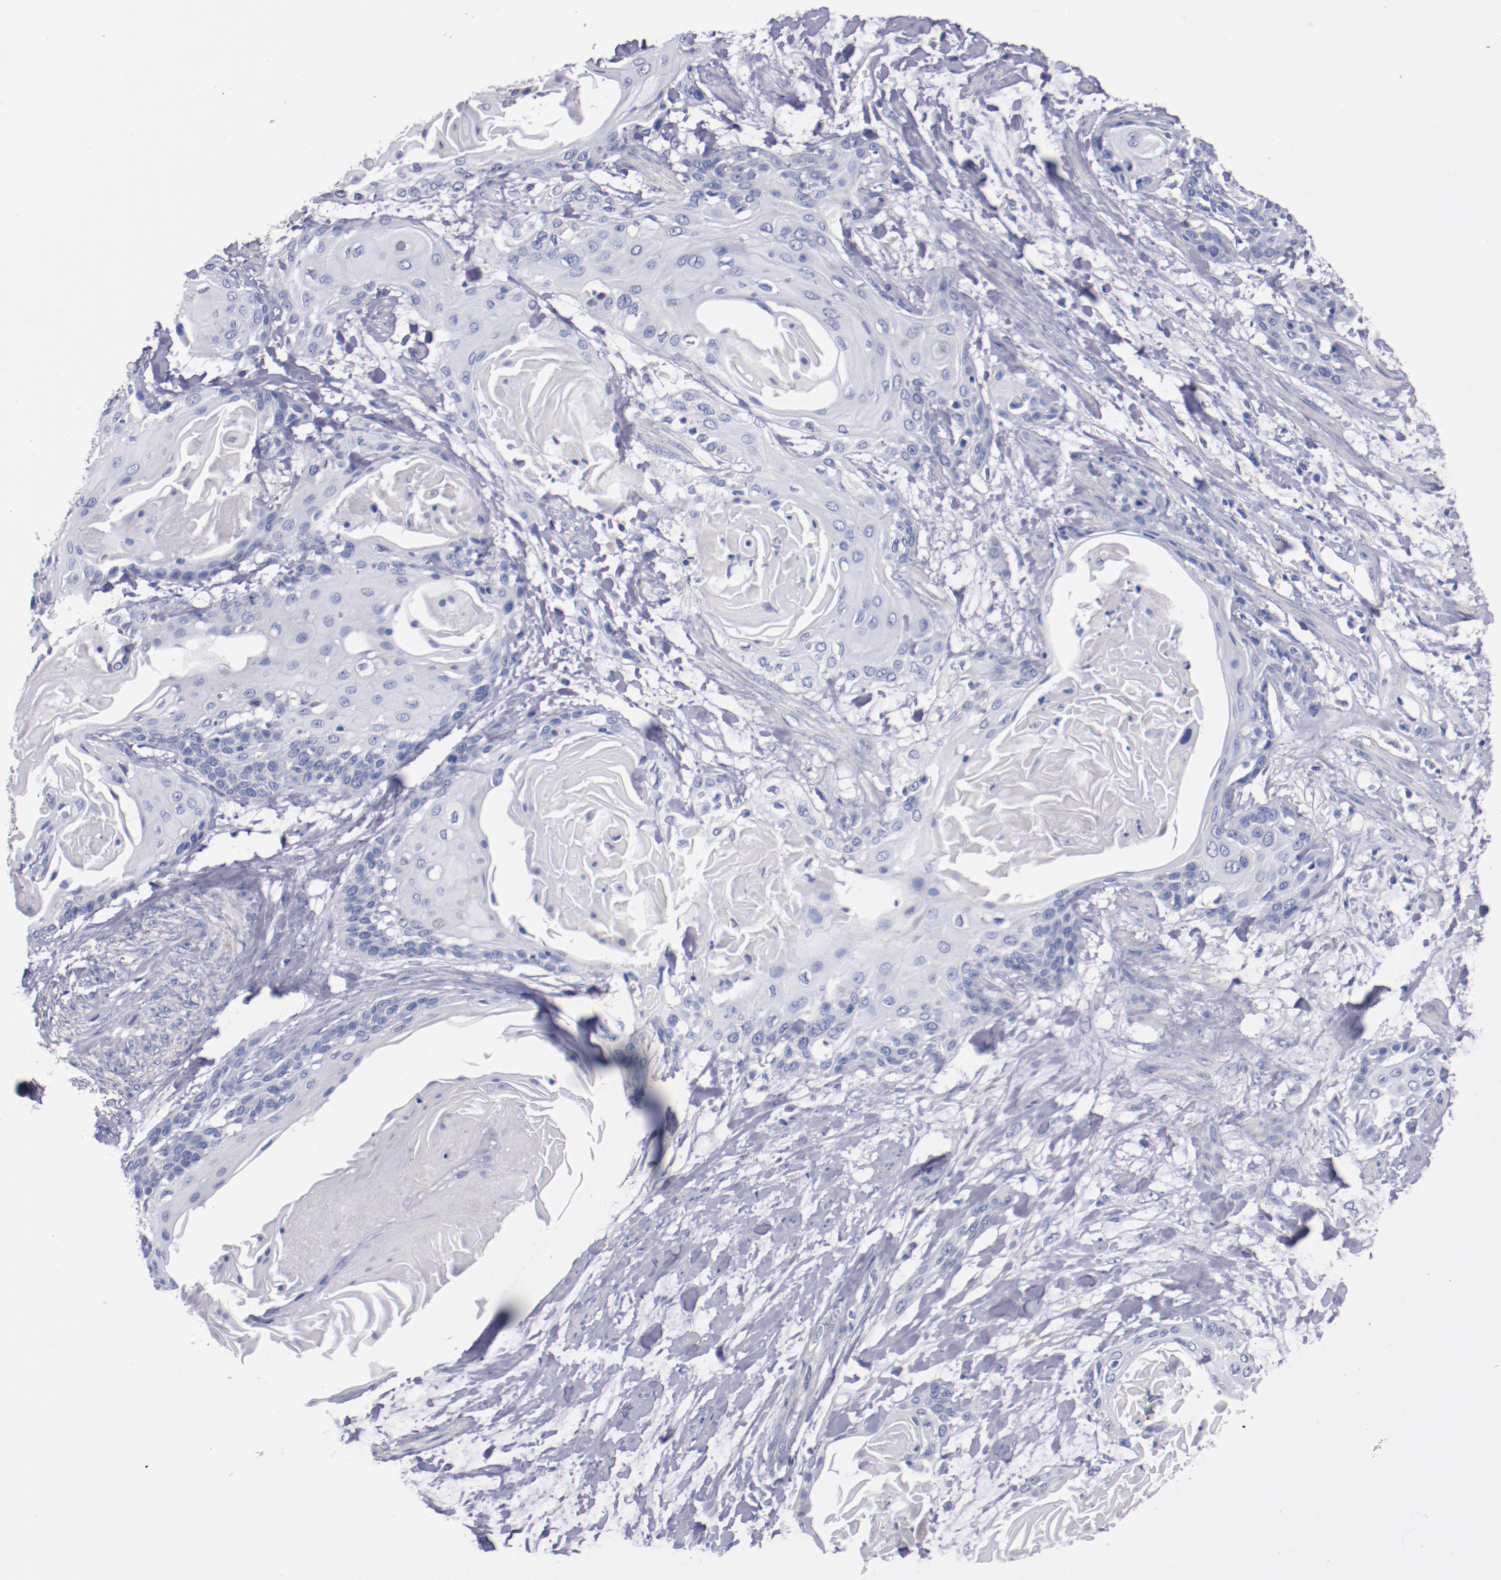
{"staining": {"intensity": "negative", "quantity": "none", "location": "none"}, "tissue": "cervical cancer", "cell_type": "Tumor cells", "image_type": "cancer", "snomed": [{"axis": "morphology", "description": "Squamous cell carcinoma, NOS"}, {"axis": "topography", "description": "Cervix"}], "caption": "Immunohistochemistry (IHC) photomicrograph of cervical cancer (squamous cell carcinoma) stained for a protein (brown), which exhibits no positivity in tumor cells. The staining is performed using DAB (3,3'-diaminobenzidine) brown chromogen with nuclei counter-stained in using hematoxylin.", "gene": "CNTNAP2", "patient": {"sex": "female", "age": 57}}